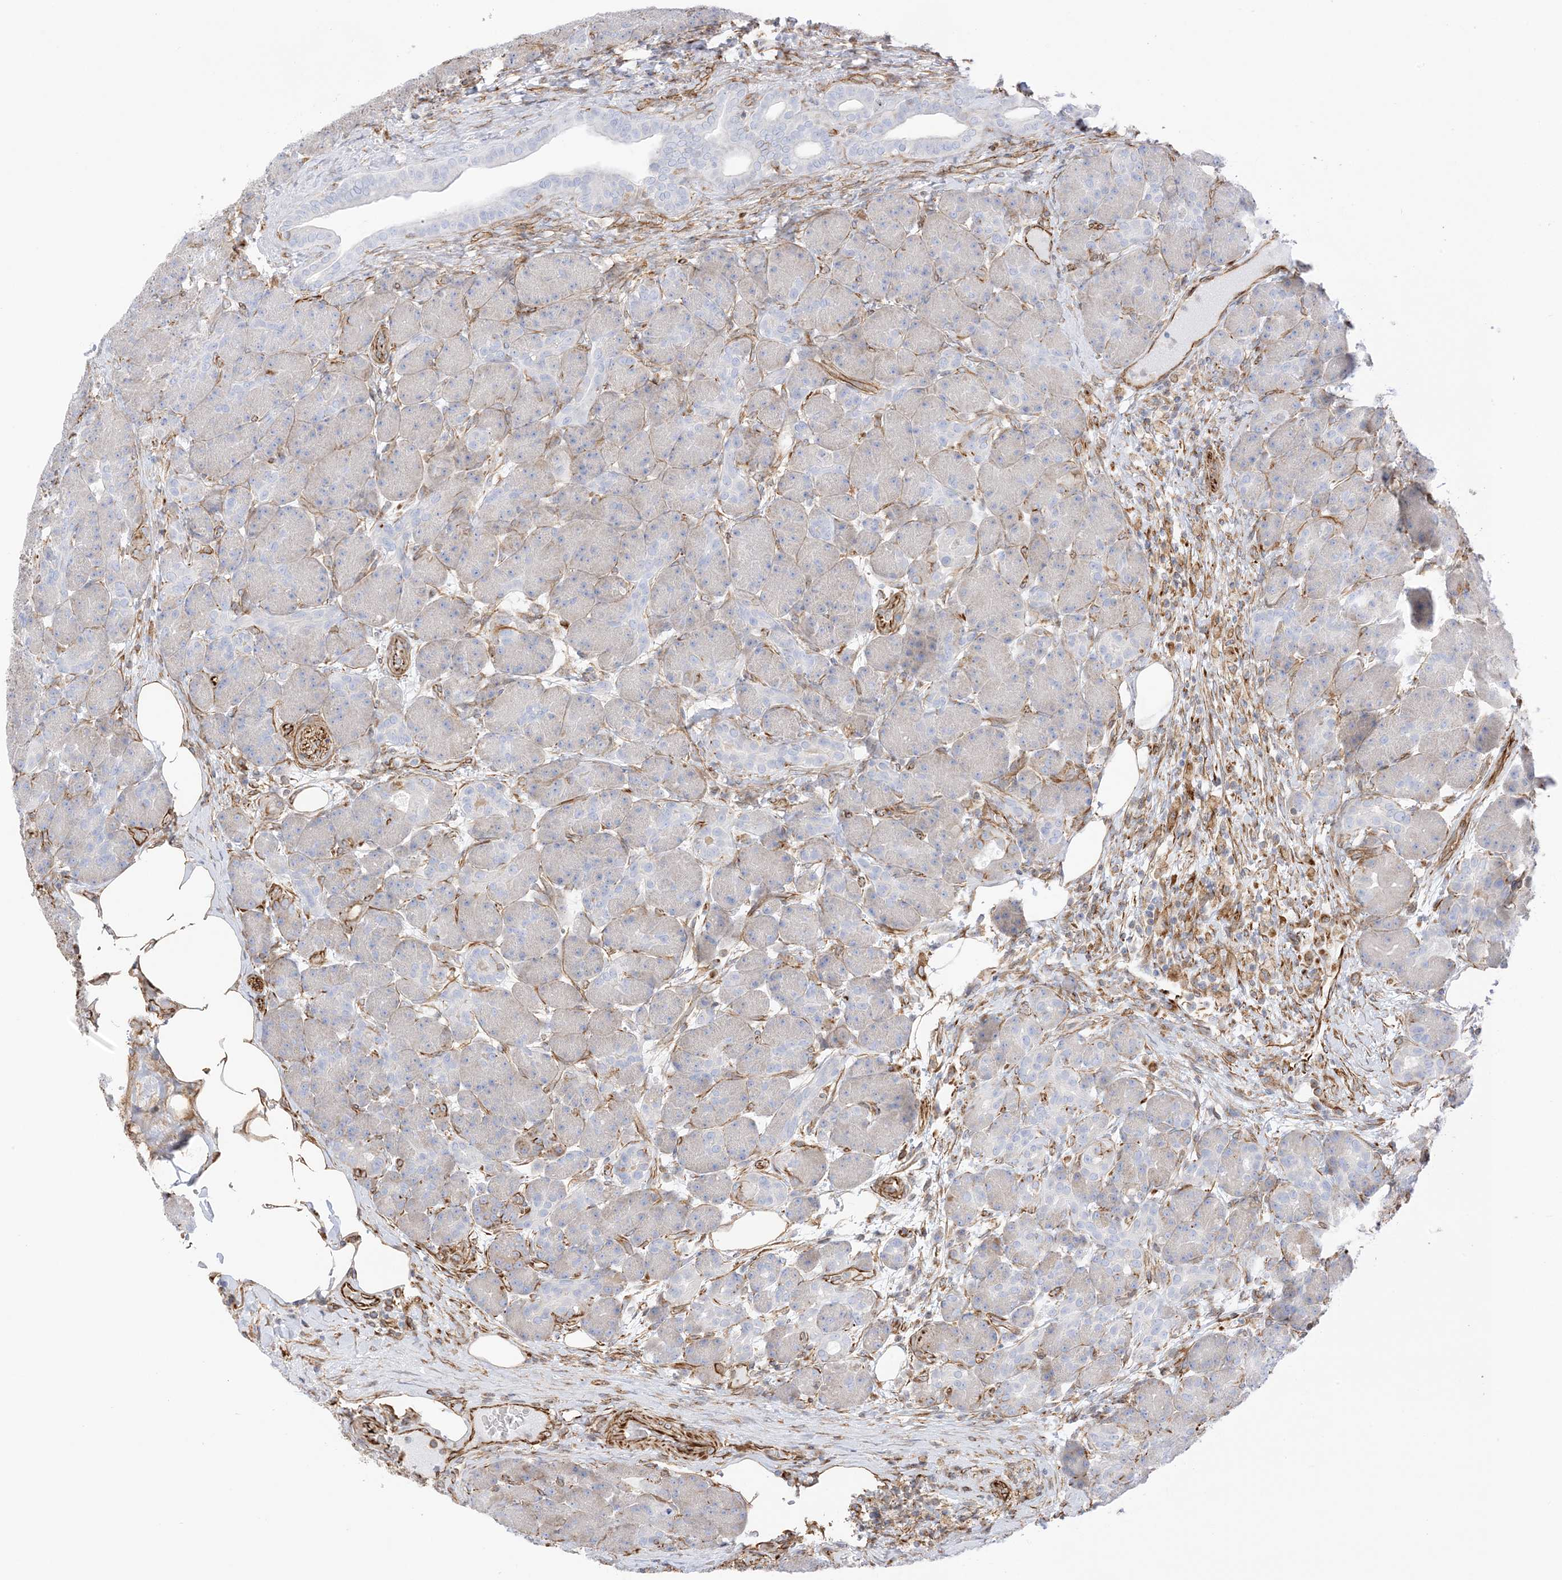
{"staining": {"intensity": "moderate", "quantity": "<25%", "location": "cytoplasmic/membranous"}, "tissue": "pancreas", "cell_type": "Exocrine glandular cells", "image_type": "normal", "snomed": [{"axis": "morphology", "description": "Normal tissue, NOS"}, {"axis": "topography", "description": "Pancreas"}], "caption": "Immunohistochemical staining of unremarkable human pancreas displays moderate cytoplasmic/membranous protein expression in approximately <25% of exocrine glandular cells.", "gene": "PID1", "patient": {"sex": "male", "age": 63}}